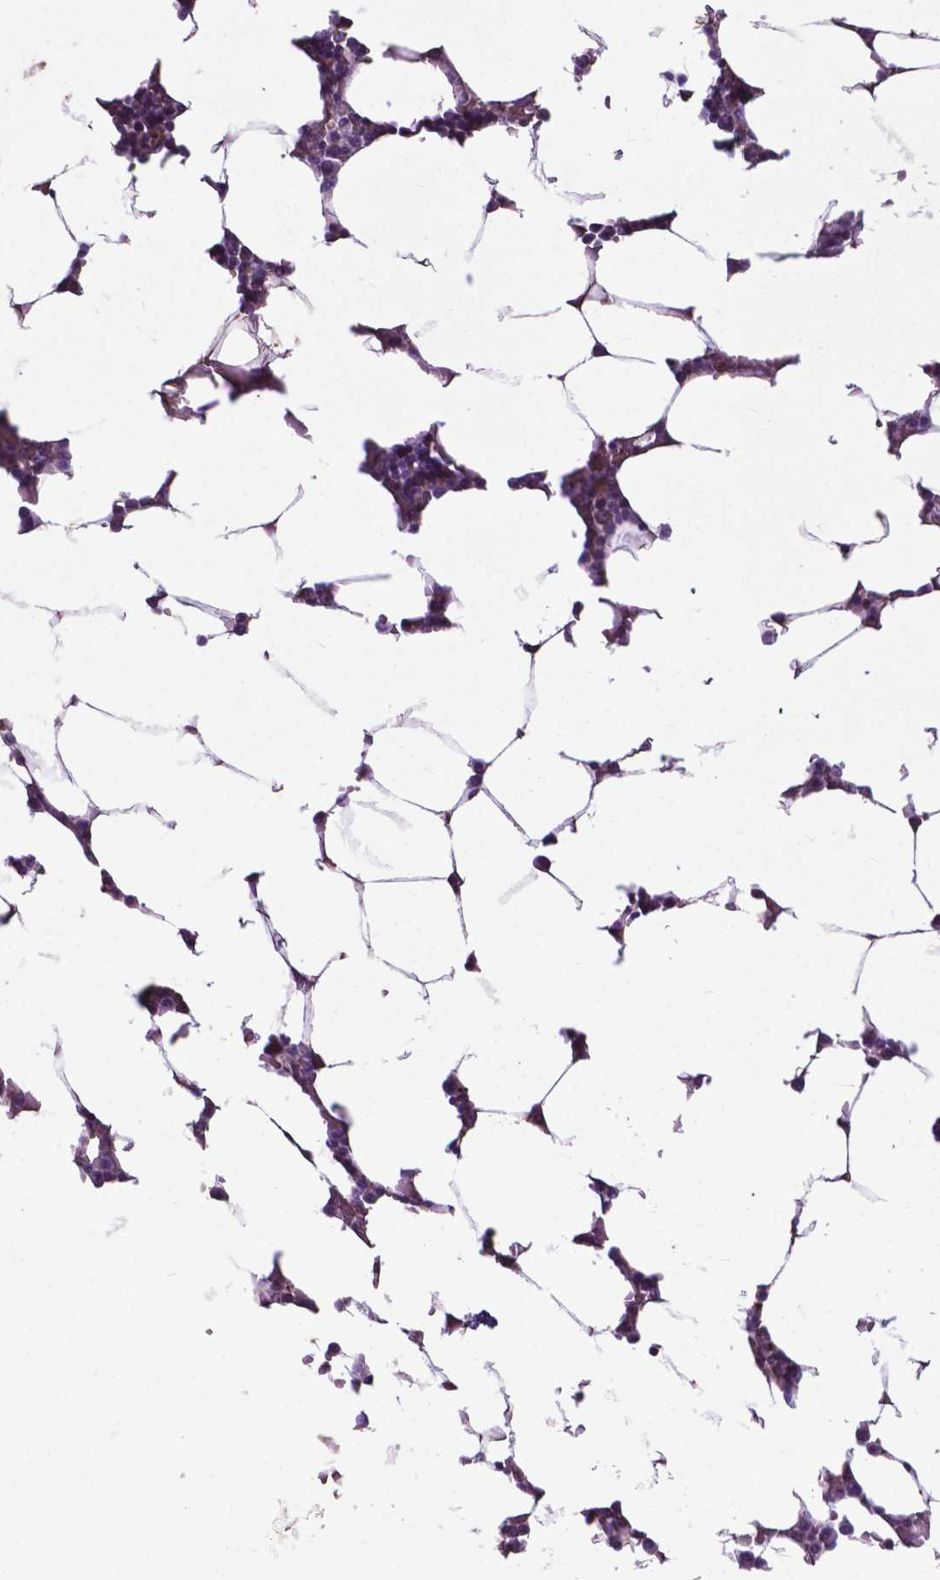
{"staining": {"intensity": "moderate", "quantity": "<25%", "location": "cytoplasmic/membranous,nuclear"}, "tissue": "bone marrow", "cell_type": "Hematopoietic cells", "image_type": "normal", "snomed": [{"axis": "morphology", "description": "Normal tissue, NOS"}, {"axis": "topography", "description": "Bone marrow"}], "caption": "A low amount of moderate cytoplasmic/membranous,nuclear expression is identified in approximately <25% of hematopoietic cells in benign bone marrow.", "gene": "PDLIM1", "patient": {"sex": "female", "age": 52}}